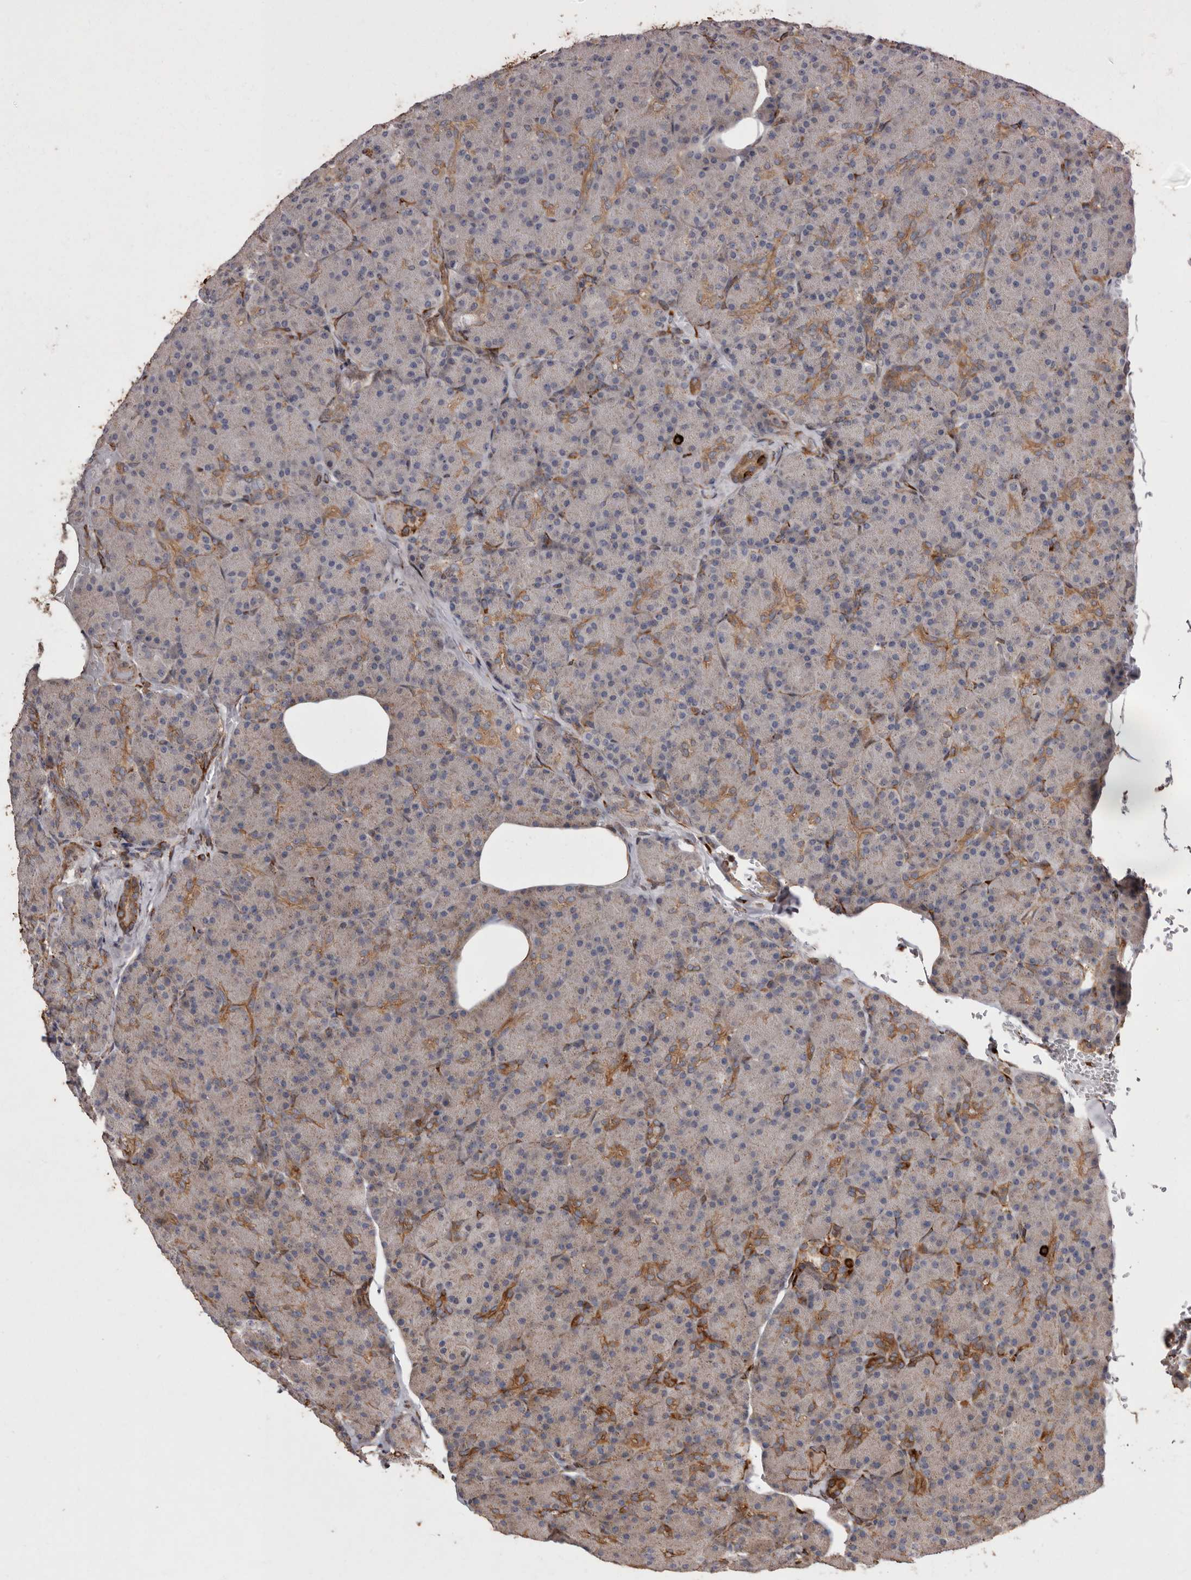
{"staining": {"intensity": "moderate", "quantity": "25%-75%", "location": "cytoplasmic/membranous"}, "tissue": "pancreas", "cell_type": "Exocrine glandular cells", "image_type": "normal", "snomed": [{"axis": "morphology", "description": "Normal tissue, NOS"}, {"axis": "topography", "description": "Pancreas"}], "caption": "Normal pancreas exhibits moderate cytoplasmic/membranous staining in about 25%-75% of exocrine glandular cells.", "gene": "FLAD1", "patient": {"sex": "female", "age": 43}}